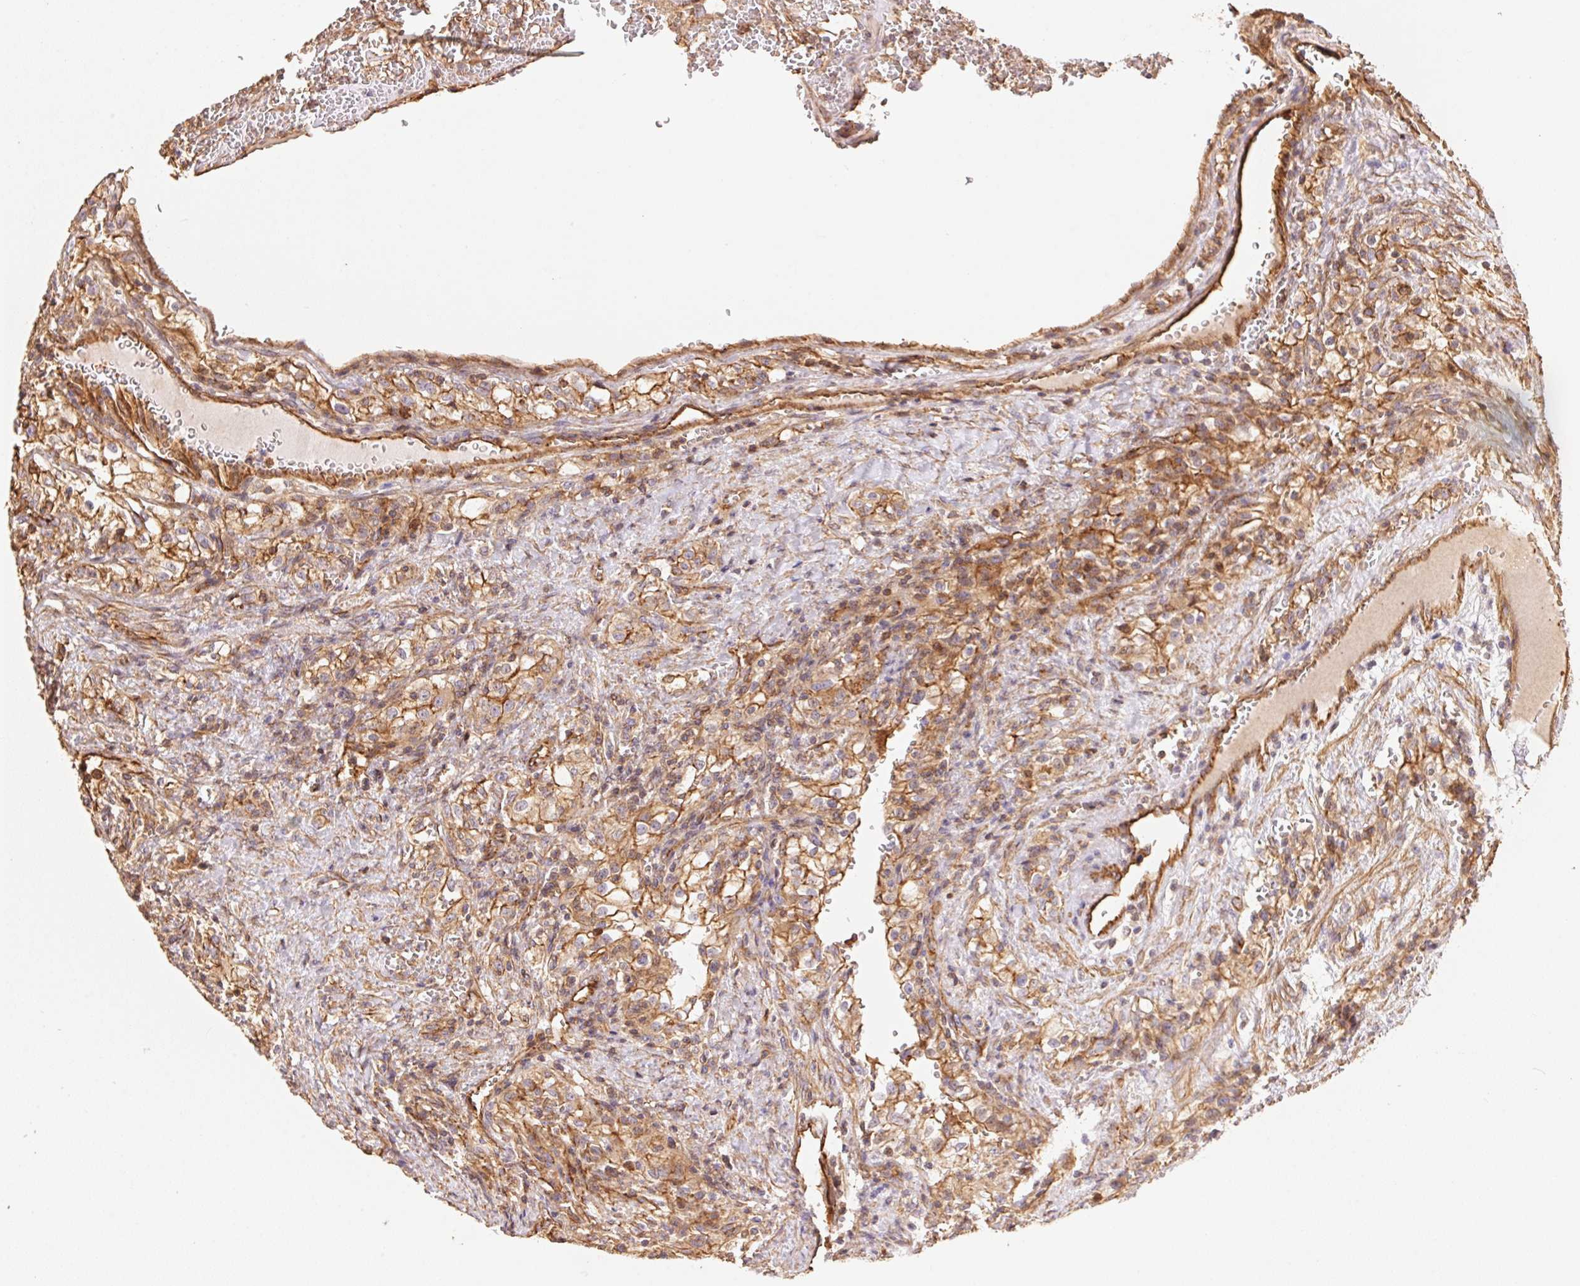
{"staining": {"intensity": "moderate", "quantity": ">75%", "location": "cytoplasmic/membranous"}, "tissue": "renal cancer", "cell_type": "Tumor cells", "image_type": "cancer", "snomed": [{"axis": "morphology", "description": "Adenocarcinoma, NOS"}, {"axis": "topography", "description": "Kidney"}], "caption": "Renal adenocarcinoma stained for a protein (brown) displays moderate cytoplasmic/membranous positive staining in approximately >75% of tumor cells.", "gene": "FRAS1", "patient": {"sex": "female", "age": 74}}